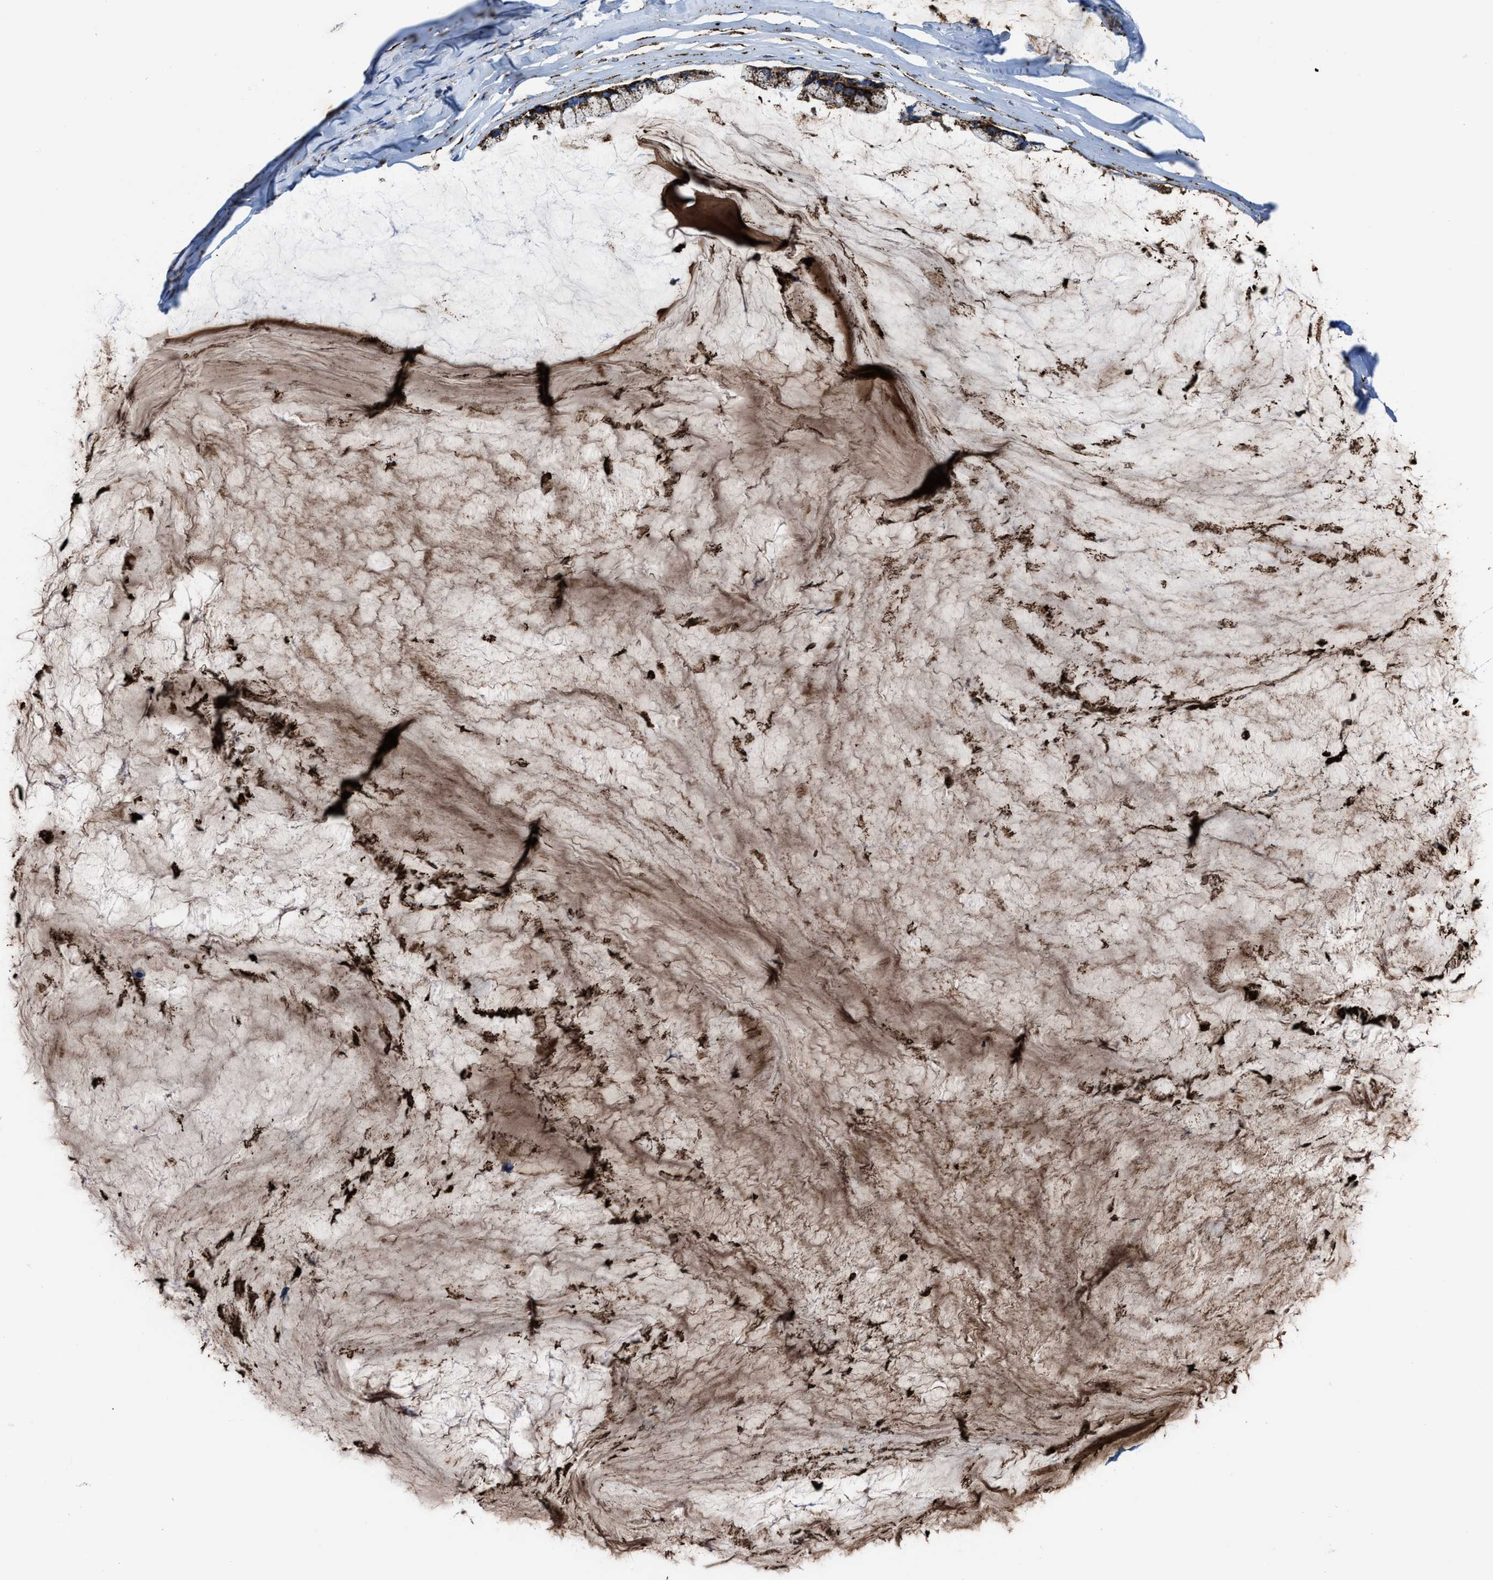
{"staining": {"intensity": "strong", "quantity": ">75%", "location": "cytoplasmic/membranous"}, "tissue": "ovarian cancer", "cell_type": "Tumor cells", "image_type": "cancer", "snomed": [{"axis": "morphology", "description": "Cystadenocarcinoma, mucinous, NOS"}, {"axis": "topography", "description": "Ovary"}], "caption": "There is high levels of strong cytoplasmic/membranous staining in tumor cells of ovarian mucinous cystadenocarcinoma, as demonstrated by immunohistochemical staining (brown color).", "gene": "ALDH1B1", "patient": {"sex": "female", "age": 39}}